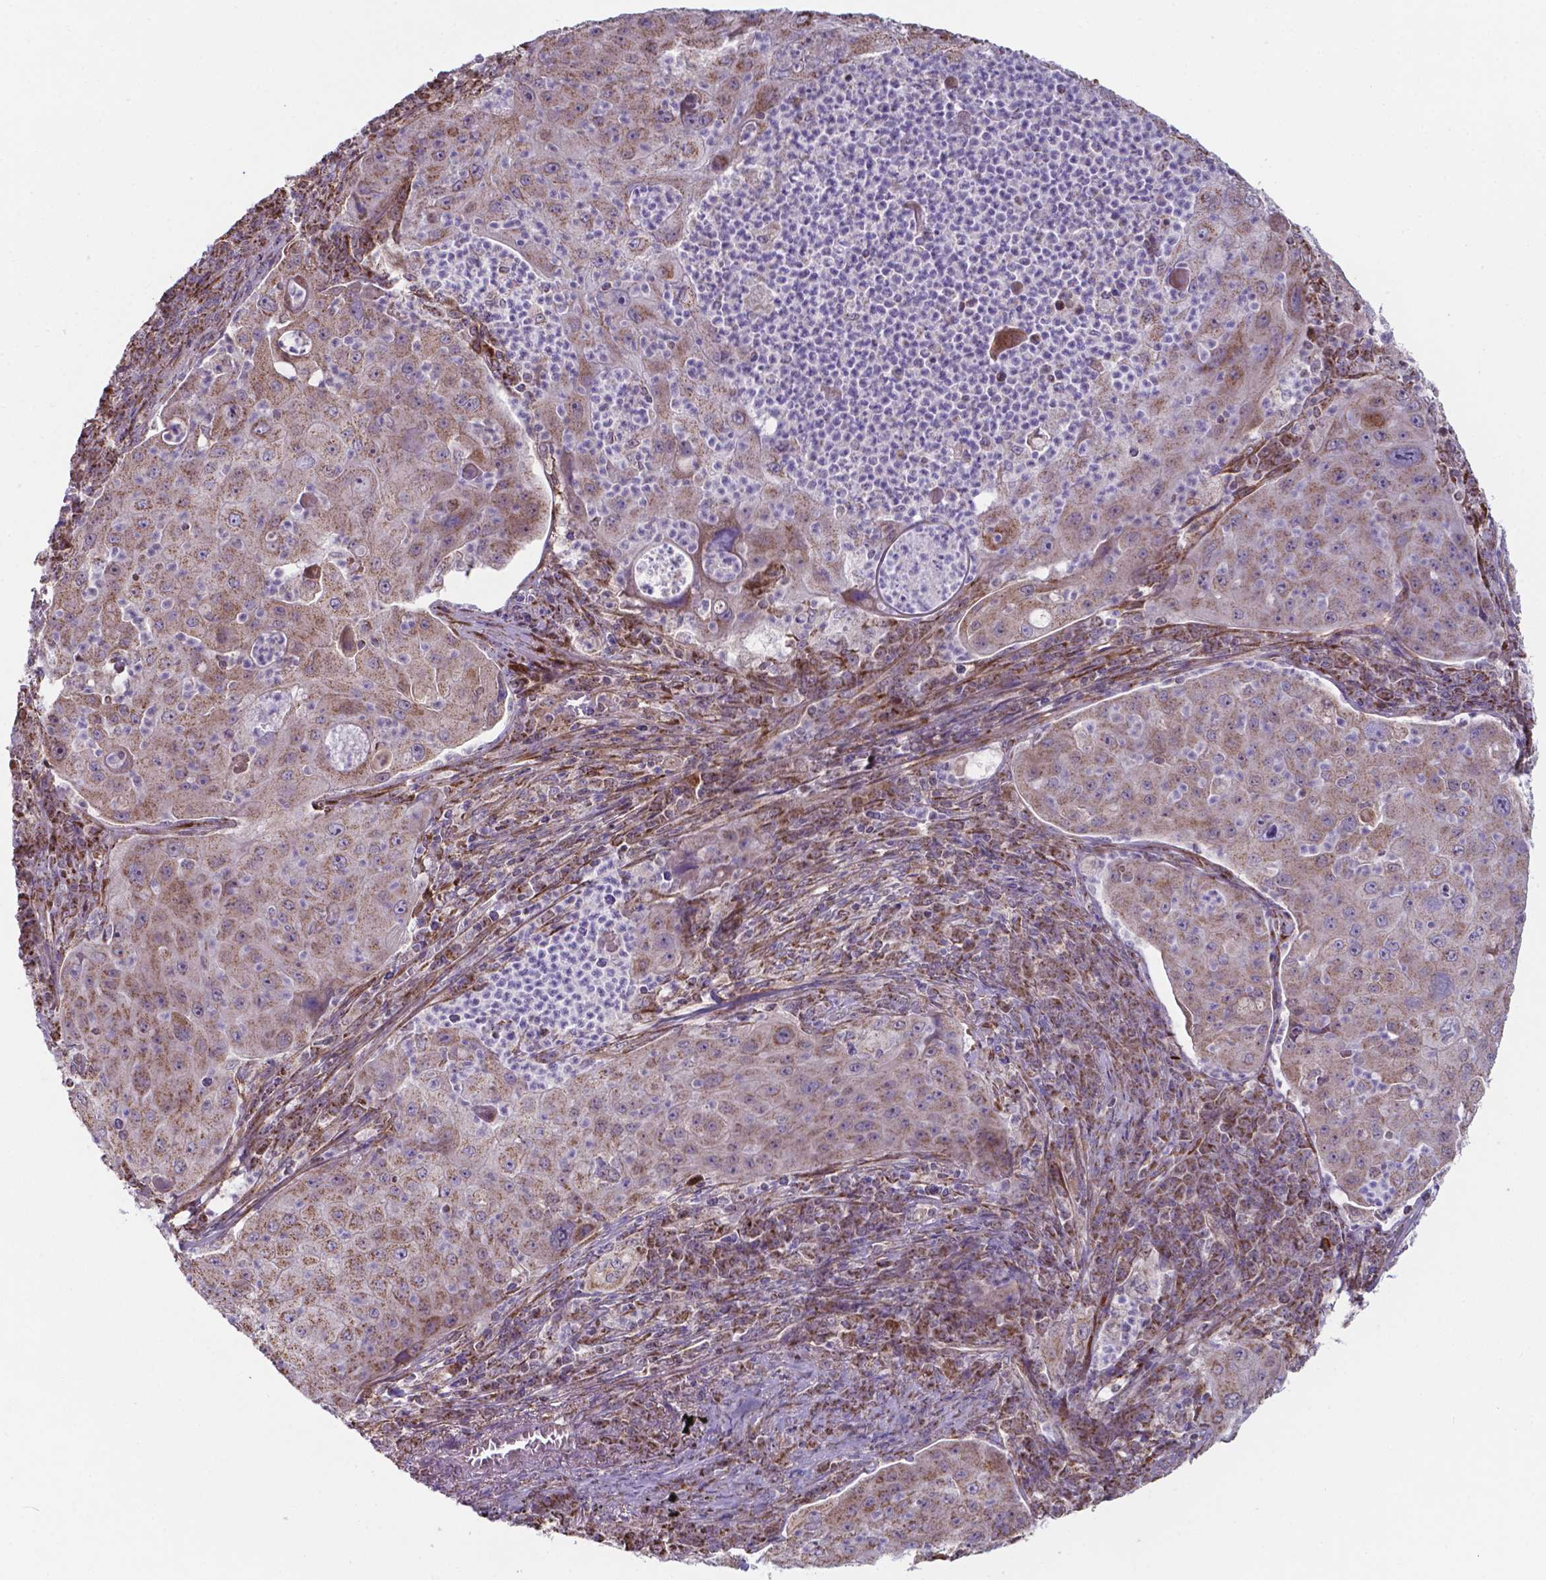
{"staining": {"intensity": "weak", "quantity": ">75%", "location": "cytoplasmic/membranous"}, "tissue": "lung cancer", "cell_type": "Tumor cells", "image_type": "cancer", "snomed": [{"axis": "morphology", "description": "Squamous cell carcinoma, NOS"}, {"axis": "topography", "description": "Lung"}], "caption": "The micrograph displays a brown stain indicating the presence of a protein in the cytoplasmic/membranous of tumor cells in lung cancer (squamous cell carcinoma).", "gene": "FAM114A1", "patient": {"sex": "female", "age": 59}}